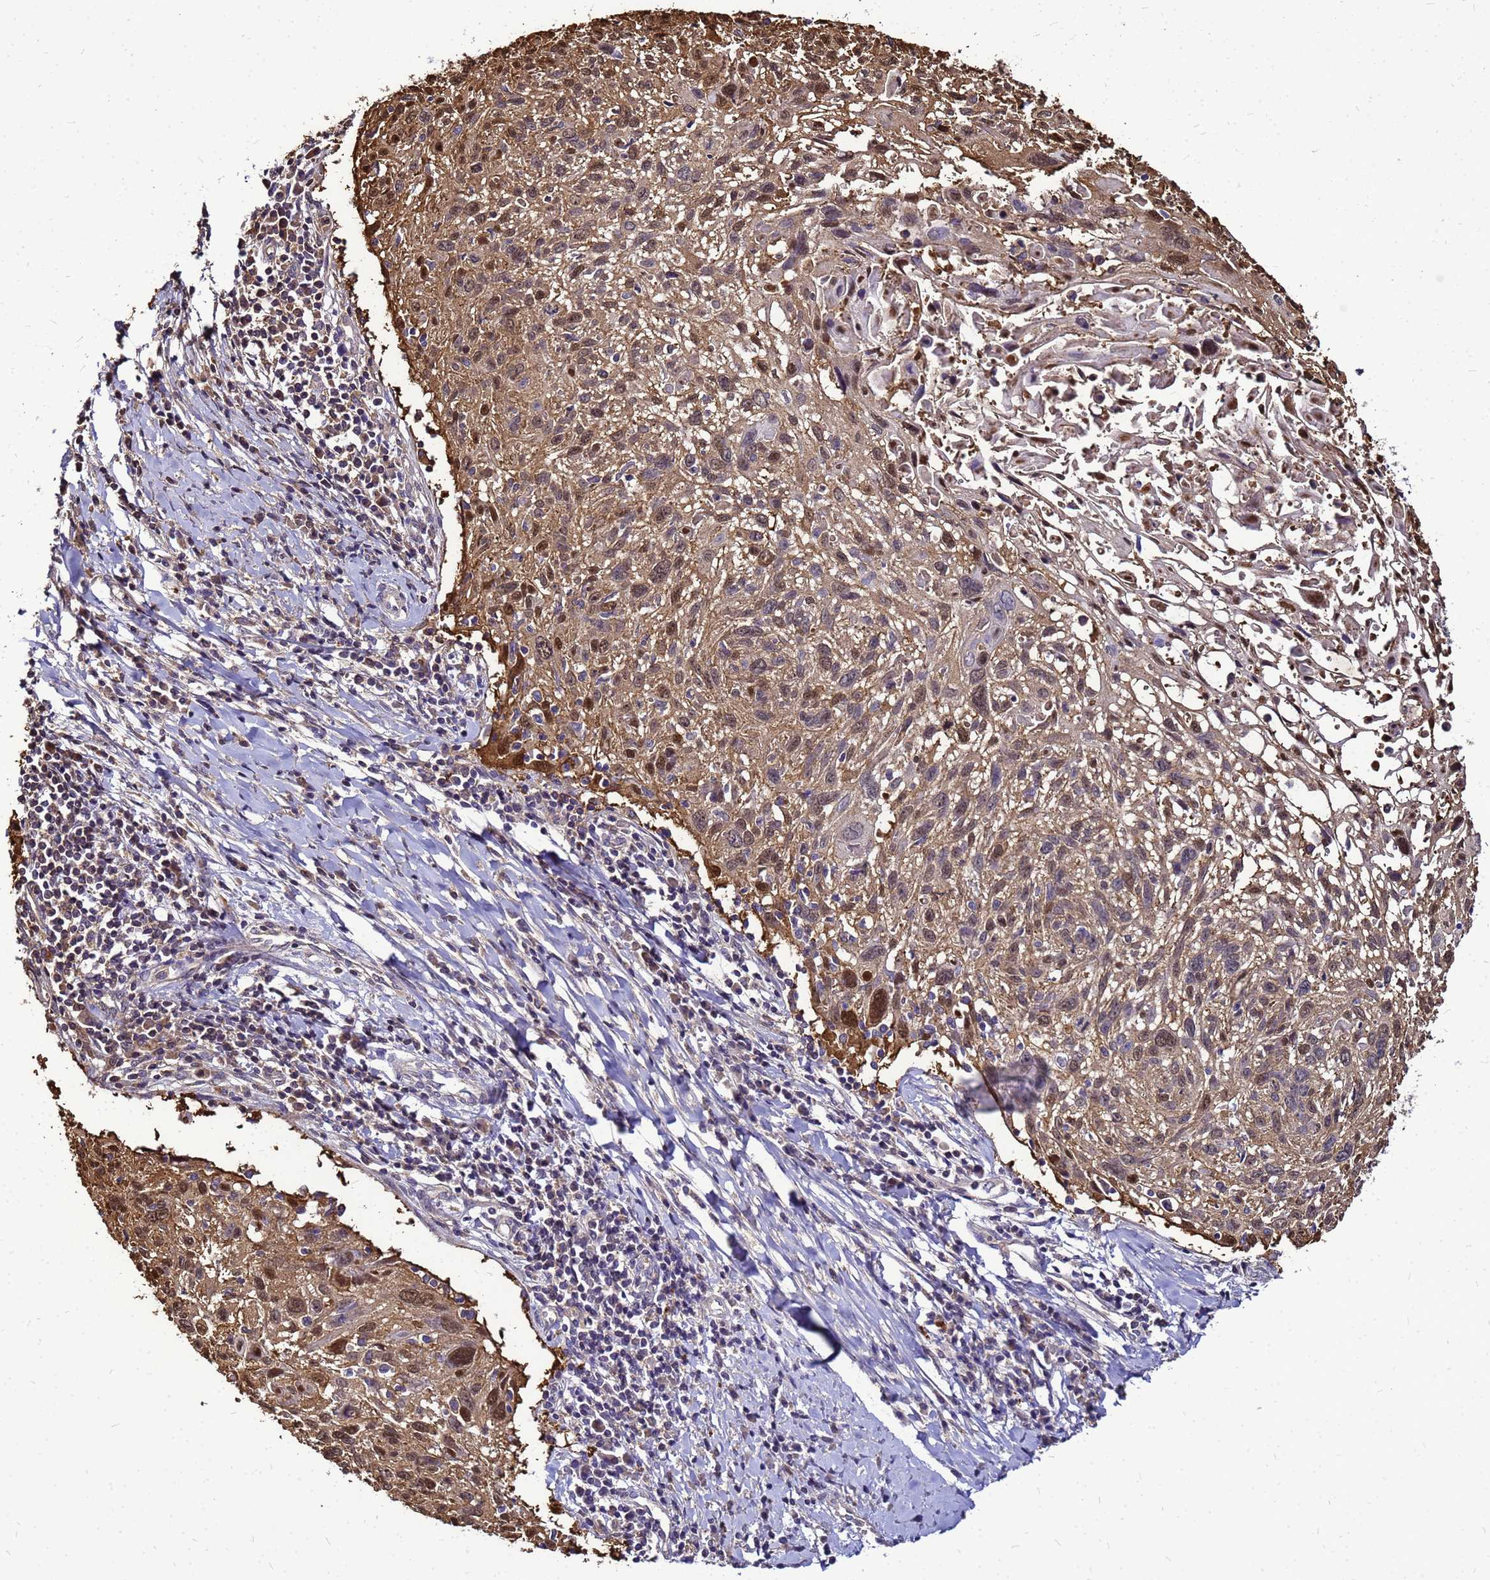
{"staining": {"intensity": "moderate", "quantity": ">75%", "location": "cytoplasmic/membranous,nuclear"}, "tissue": "cervical cancer", "cell_type": "Tumor cells", "image_type": "cancer", "snomed": [{"axis": "morphology", "description": "Squamous cell carcinoma, NOS"}, {"axis": "topography", "description": "Cervix"}], "caption": "Protein expression analysis of squamous cell carcinoma (cervical) exhibits moderate cytoplasmic/membranous and nuclear positivity in about >75% of tumor cells.", "gene": "S100A2", "patient": {"sex": "female", "age": 51}}